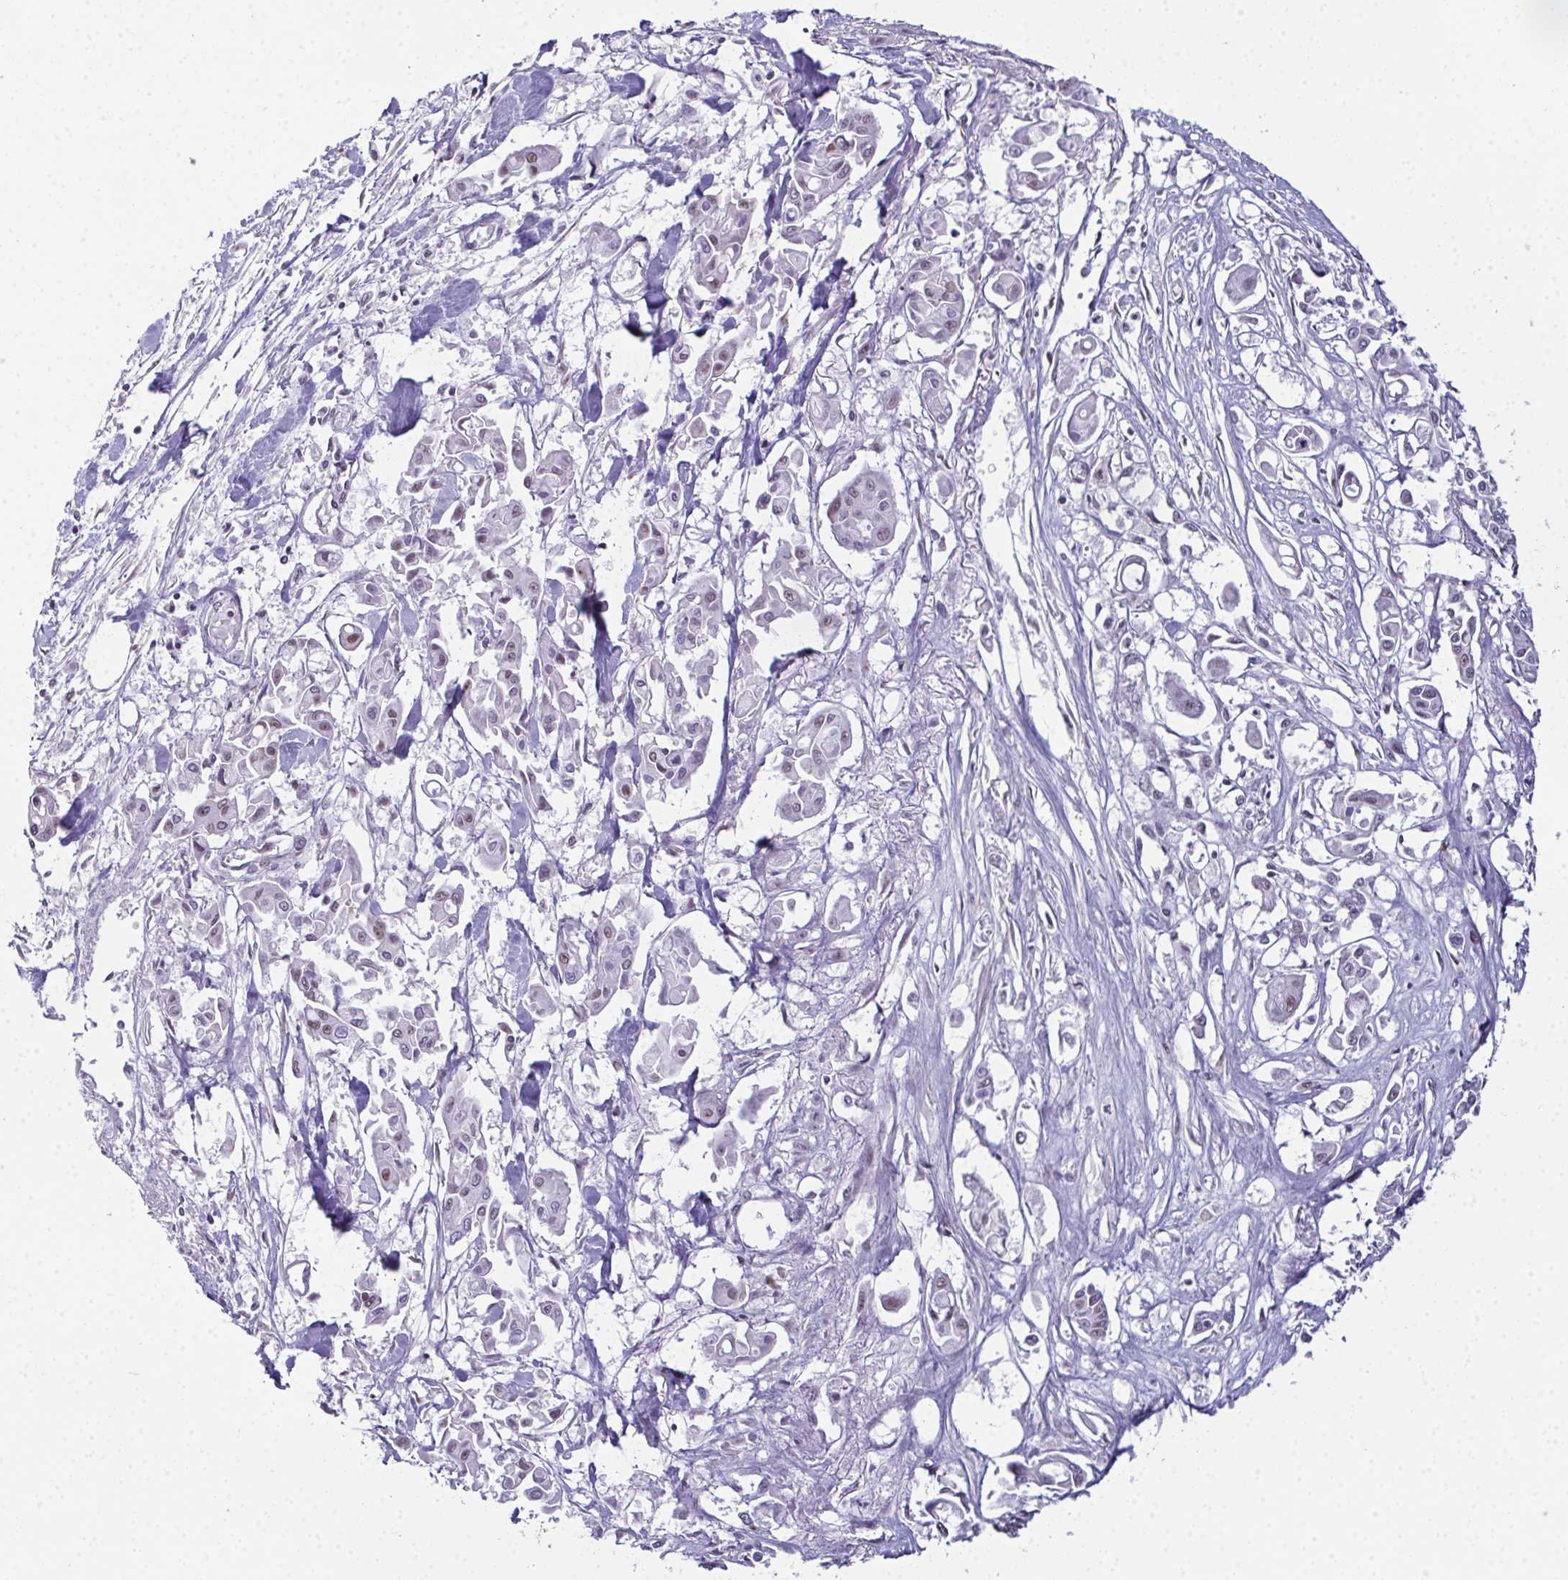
{"staining": {"intensity": "weak", "quantity": "<25%", "location": "nuclear"}, "tissue": "pancreatic cancer", "cell_type": "Tumor cells", "image_type": "cancer", "snomed": [{"axis": "morphology", "description": "Adenocarcinoma, NOS"}, {"axis": "topography", "description": "Pancreas"}], "caption": "The image demonstrates no significant positivity in tumor cells of pancreatic cancer (adenocarcinoma).", "gene": "ZNF800", "patient": {"sex": "male", "age": 61}}